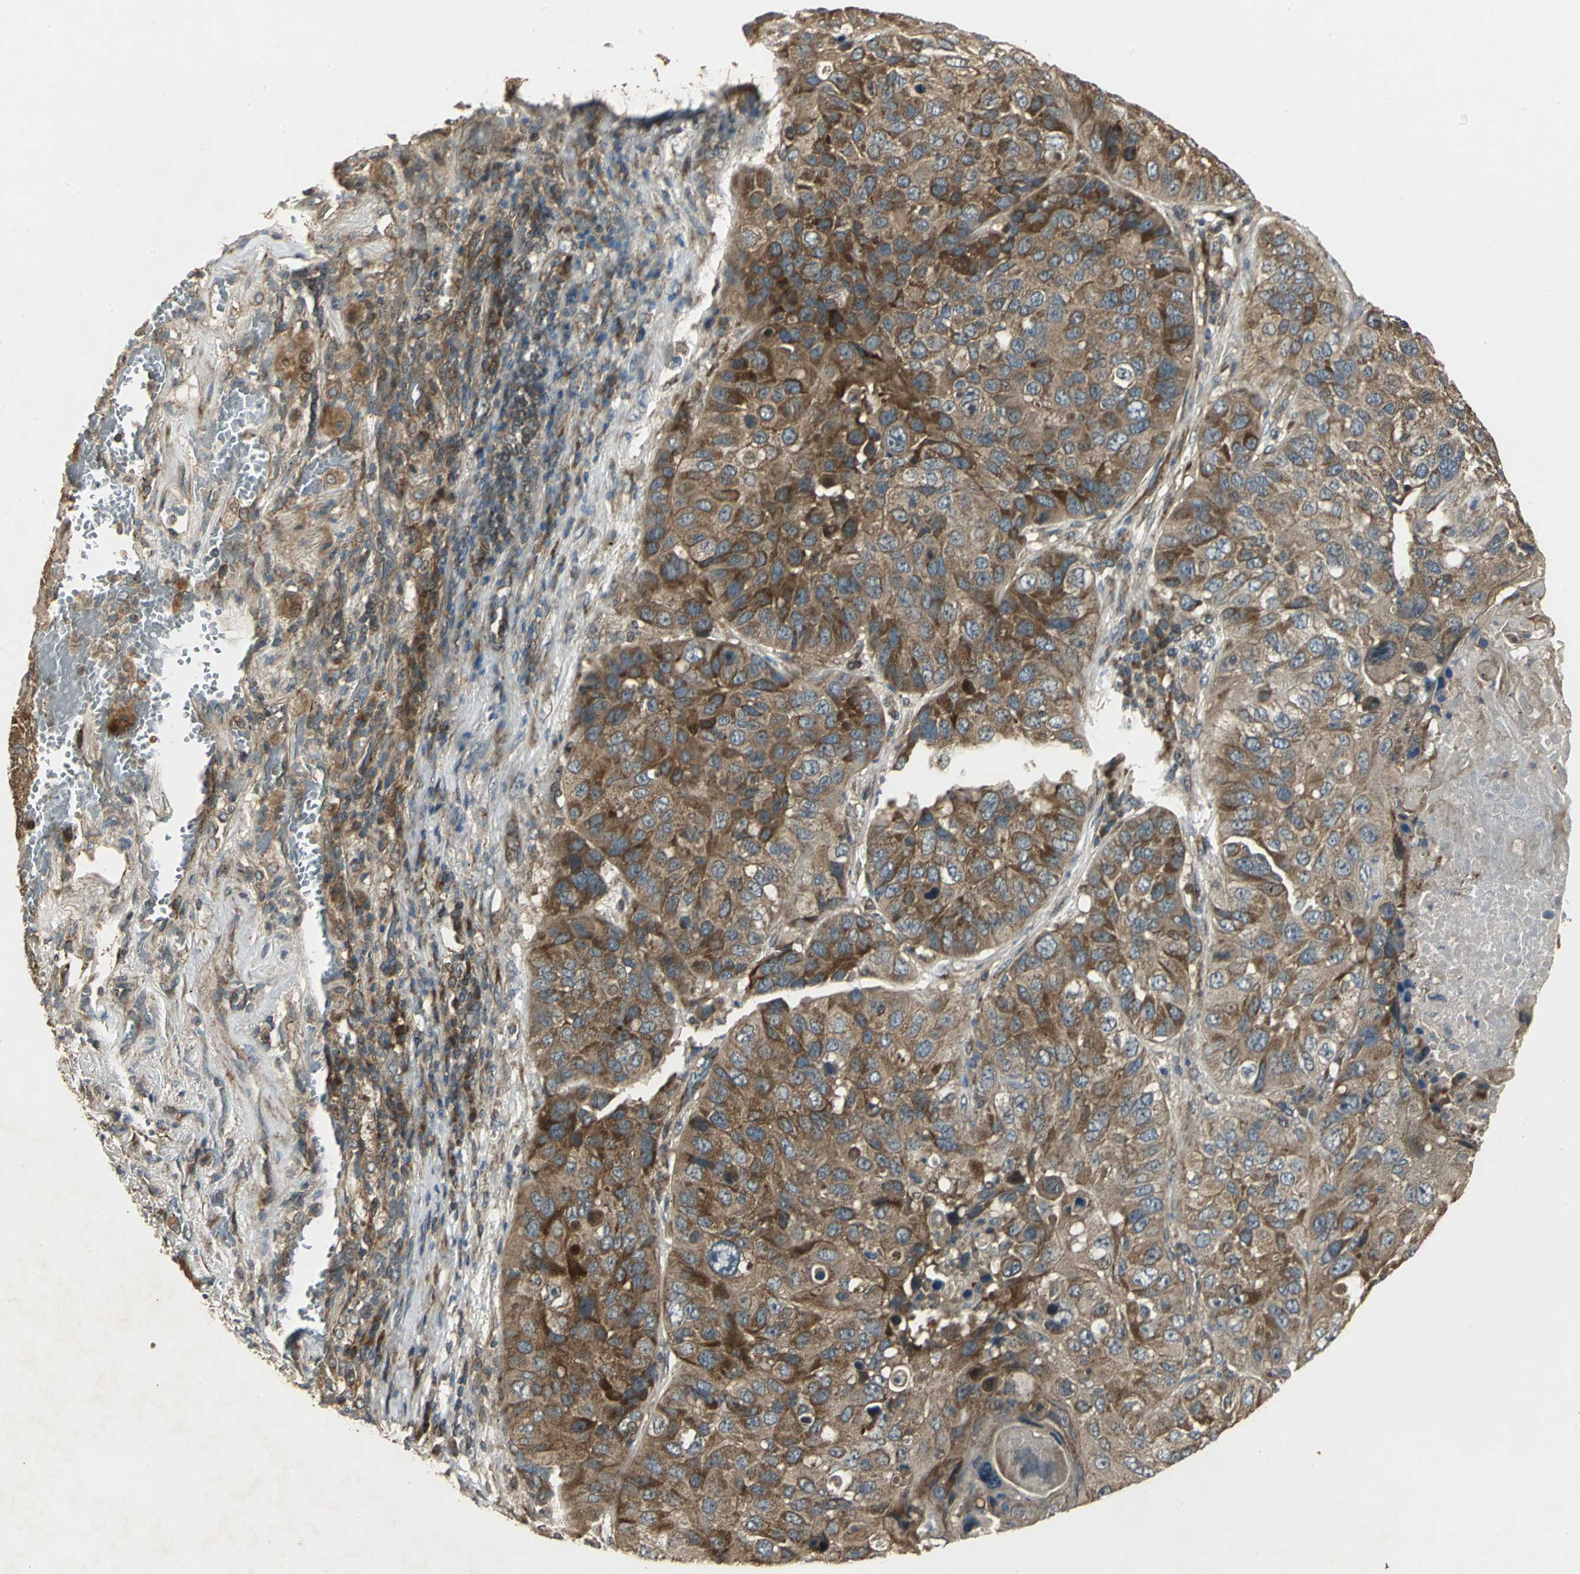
{"staining": {"intensity": "moderate", "quantity": ">75%", "location": "cytoplasmic/membranous"}, "tissue": "lung cancer", "cell_type": "Tumor cells", "image_type": "cancer", "snomed": [{"axis": "morphology", "description": "Squamous cell carcinoma, NOS"}, {"axis": "topography", "description": "Lung"}], "caption": "Immunohistochemical staining of lung cancer shows medium levels of moderate cytoplasmic/membranous staining in about >75% of tumor cells. The protein of interest is stained brown, and the nuclei are stained in blue (DAB (3,3'-diaminobenzidine) IHC with brightfield microscopy, high magnification).", "gene": "KANK1", "patient": {"sex": "male", "age": 57}}